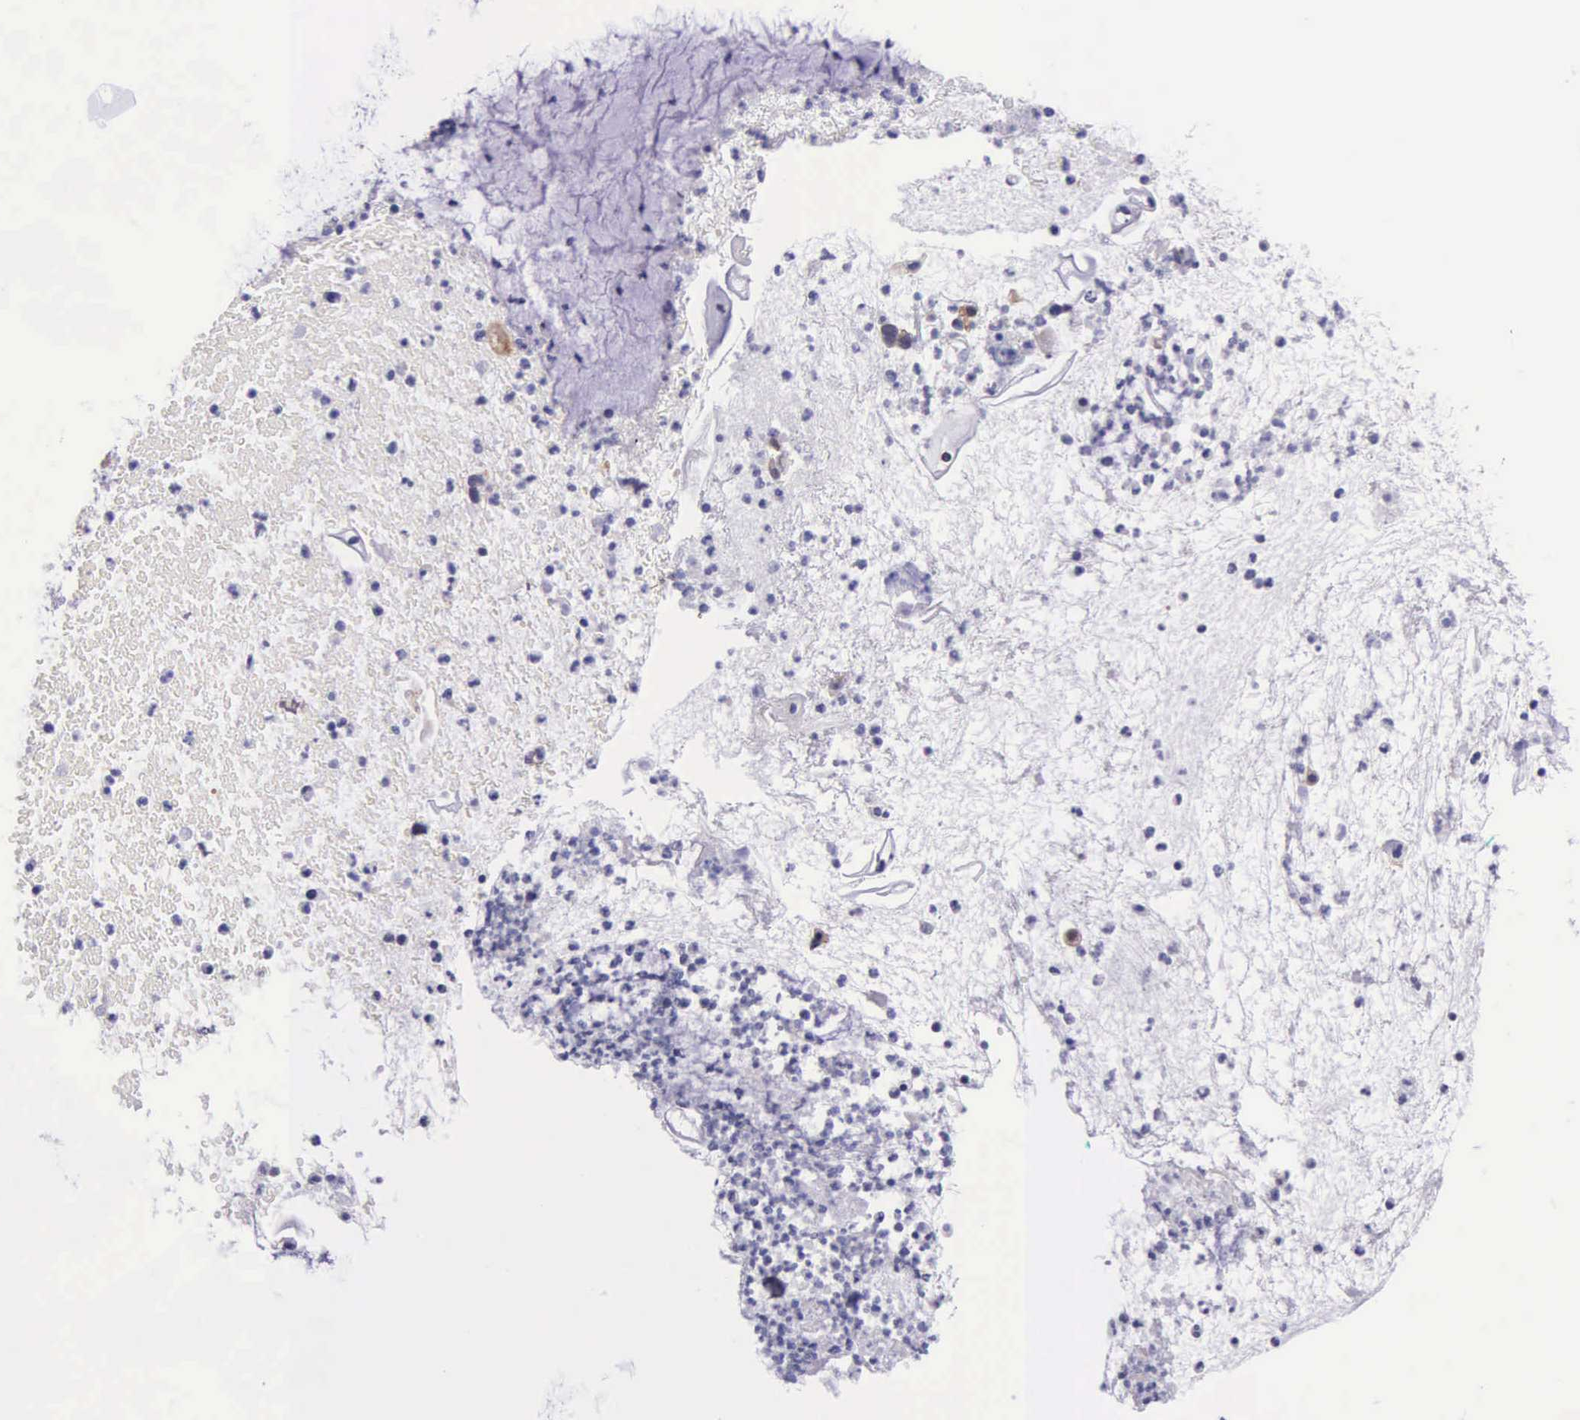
{"staining": {"intensity": "weak", "quantity": "25%-75%", "location": "cytoplasmic/membranous"}, "tissue": "cervical cancer", "cell_type": "Tumor cells", "image_type": "cancer", "snomed": [{"axis": "morphology", "description": "Adenocarcinoma, NOS"}, {"axis": "topography", "description": "Cervix"}], "caption": "An immunohistochemistry image of neoplastic tissue is shown. Protein staining in brown labels weak cytoplasmic/membranous positivity in cervical adenocarcinoma within tumor cells. Using DAB (brown) and hematoxylin (blue) stains, captured at high magnification using brightfield microscopy.", "gene": "AHNAK2", "patient": {"sex": "female", "age": 41}}